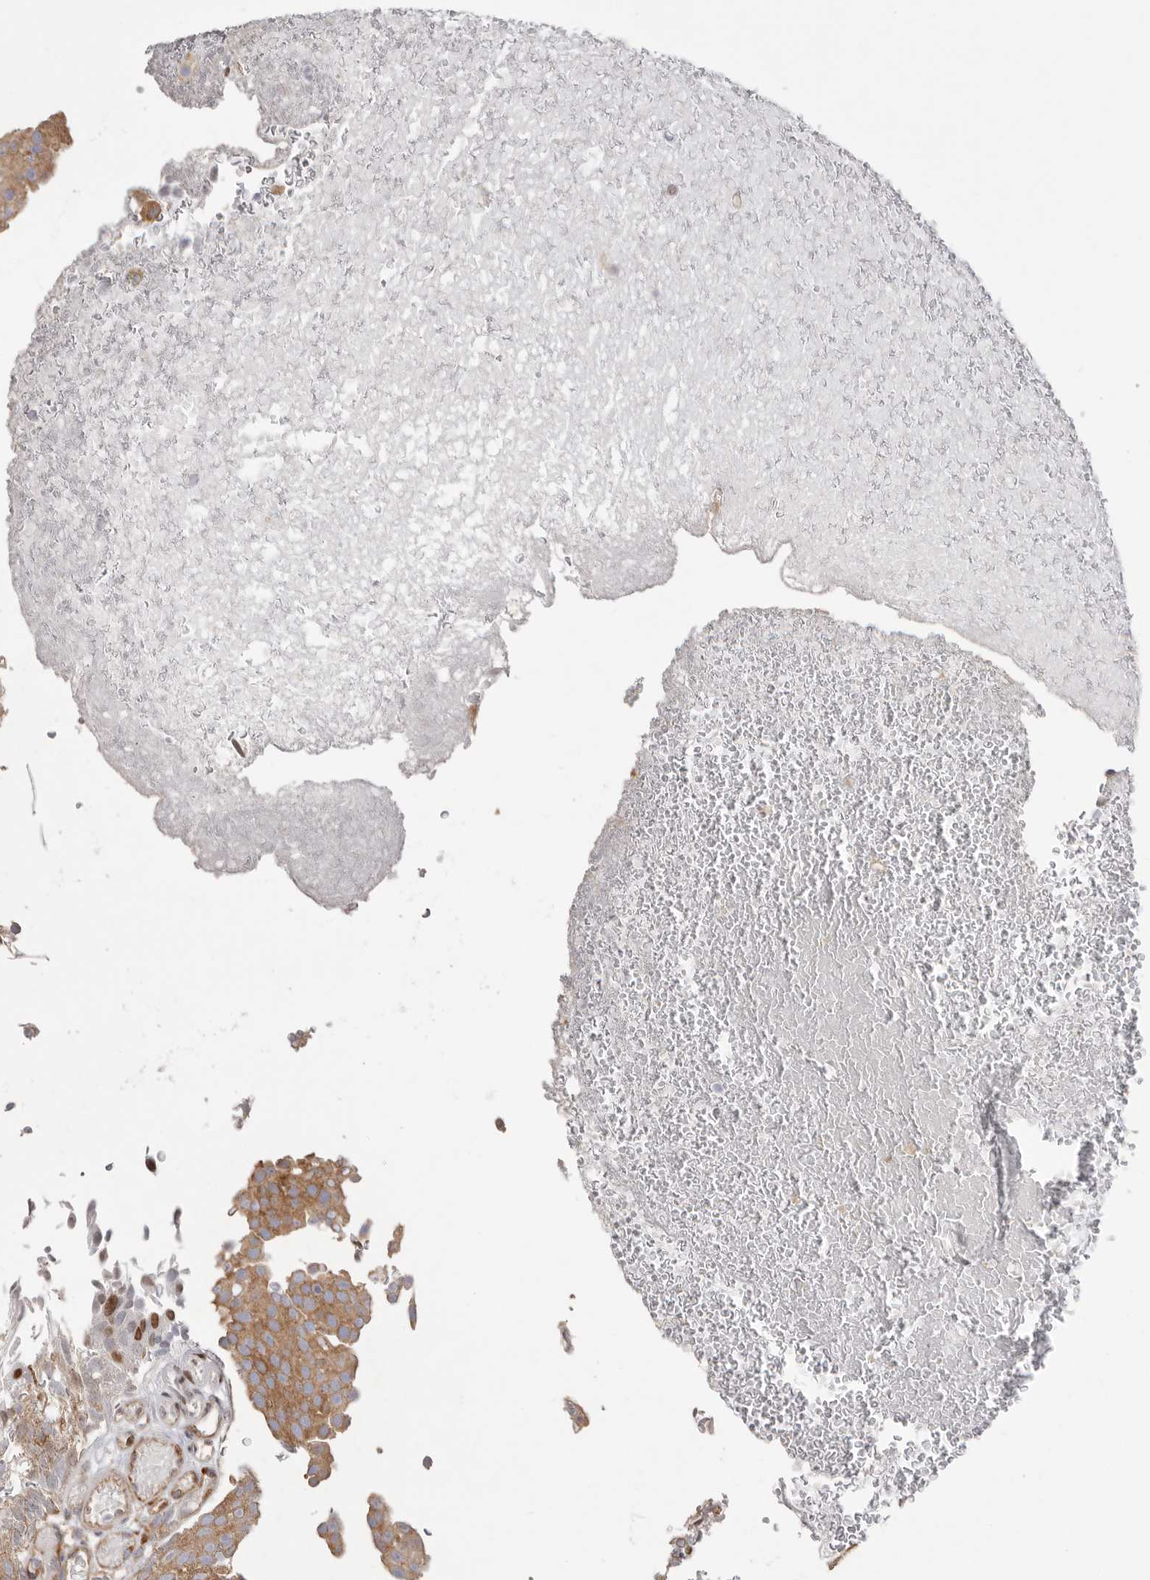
{"staining": {"intensity": "moderate", "quantity": ">75%", "location": "cytoplasmic/membranous"}, "tissue": "urothelial cancer", "cell_type": "Tumor cells", "image_type": "cancer", "snomed": [{"axis": "morphology", "description": "Urothelial carcinoma, Low grade"}, {"axis": "topography", "description": "Urinary bladder"}], "caption": "A histopathology image showing moderate cytoplasmic/membranous expression in about >75% of tumor cells in urothelial carcinoma (low-grade), as visualized by brown immunohistochemical staining.", "gene": "SERBP1", "patient": {"sex": "male", "age": 78}}